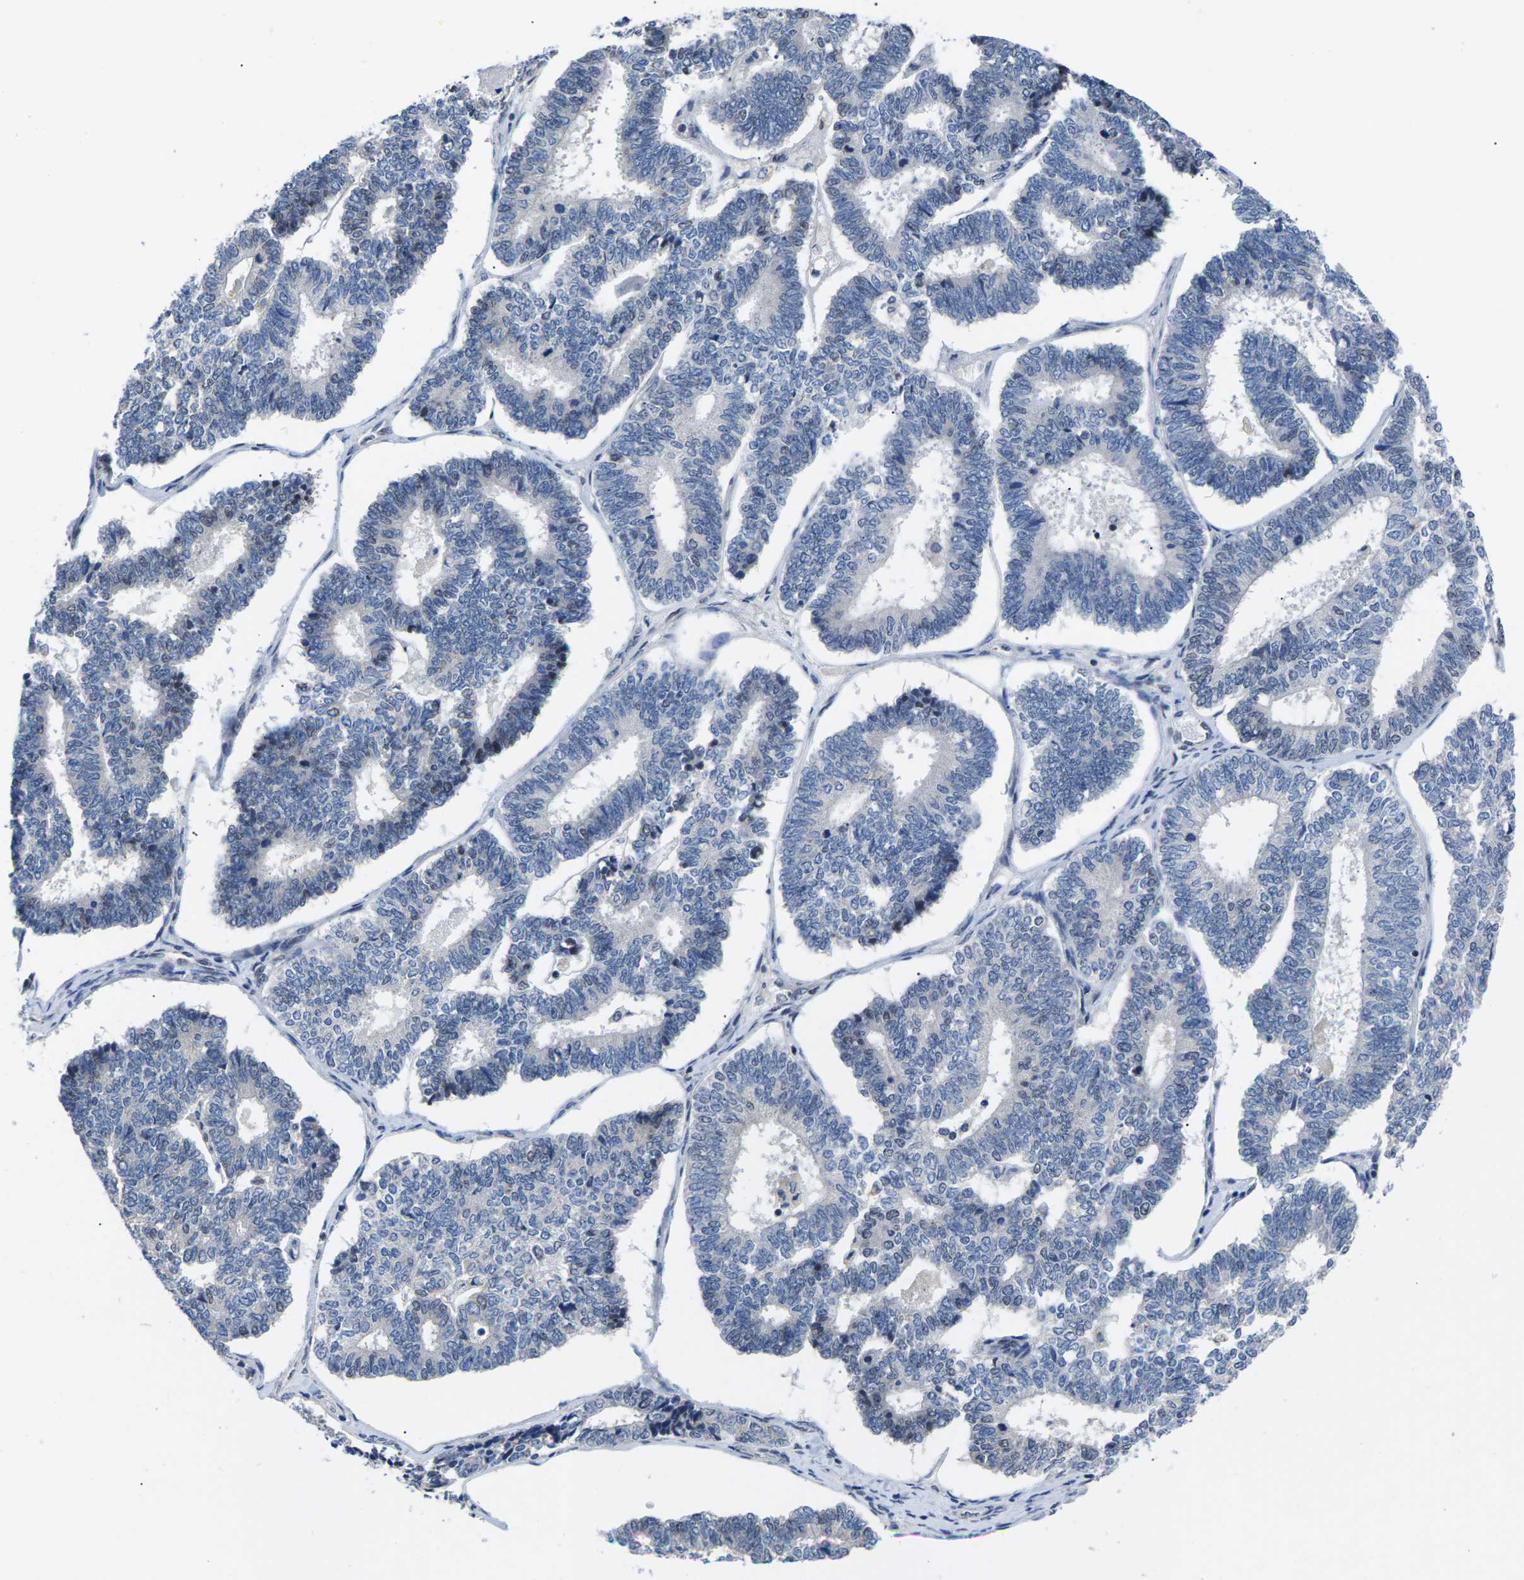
{"staining": {"intensity": "negative", "quantity": "none", "location": "none"}, "tissue": "endometrial cancer", "cell_type": "Tumor cells", "image_type": "cancer", "snomed": [{"axis": "morphology", "description": "Adenocarcinoma, NOS"}, {"axis": "topography", "description": "Endometrium"}], "caption": "The immunohistochemistry (IHC) histopathology image has no significant positivity in tumor cells of adenocarcinoma (endometrial) tissue.", "gene": "ST6GAL2", "patient": {"sex": "female", "age": 70}}